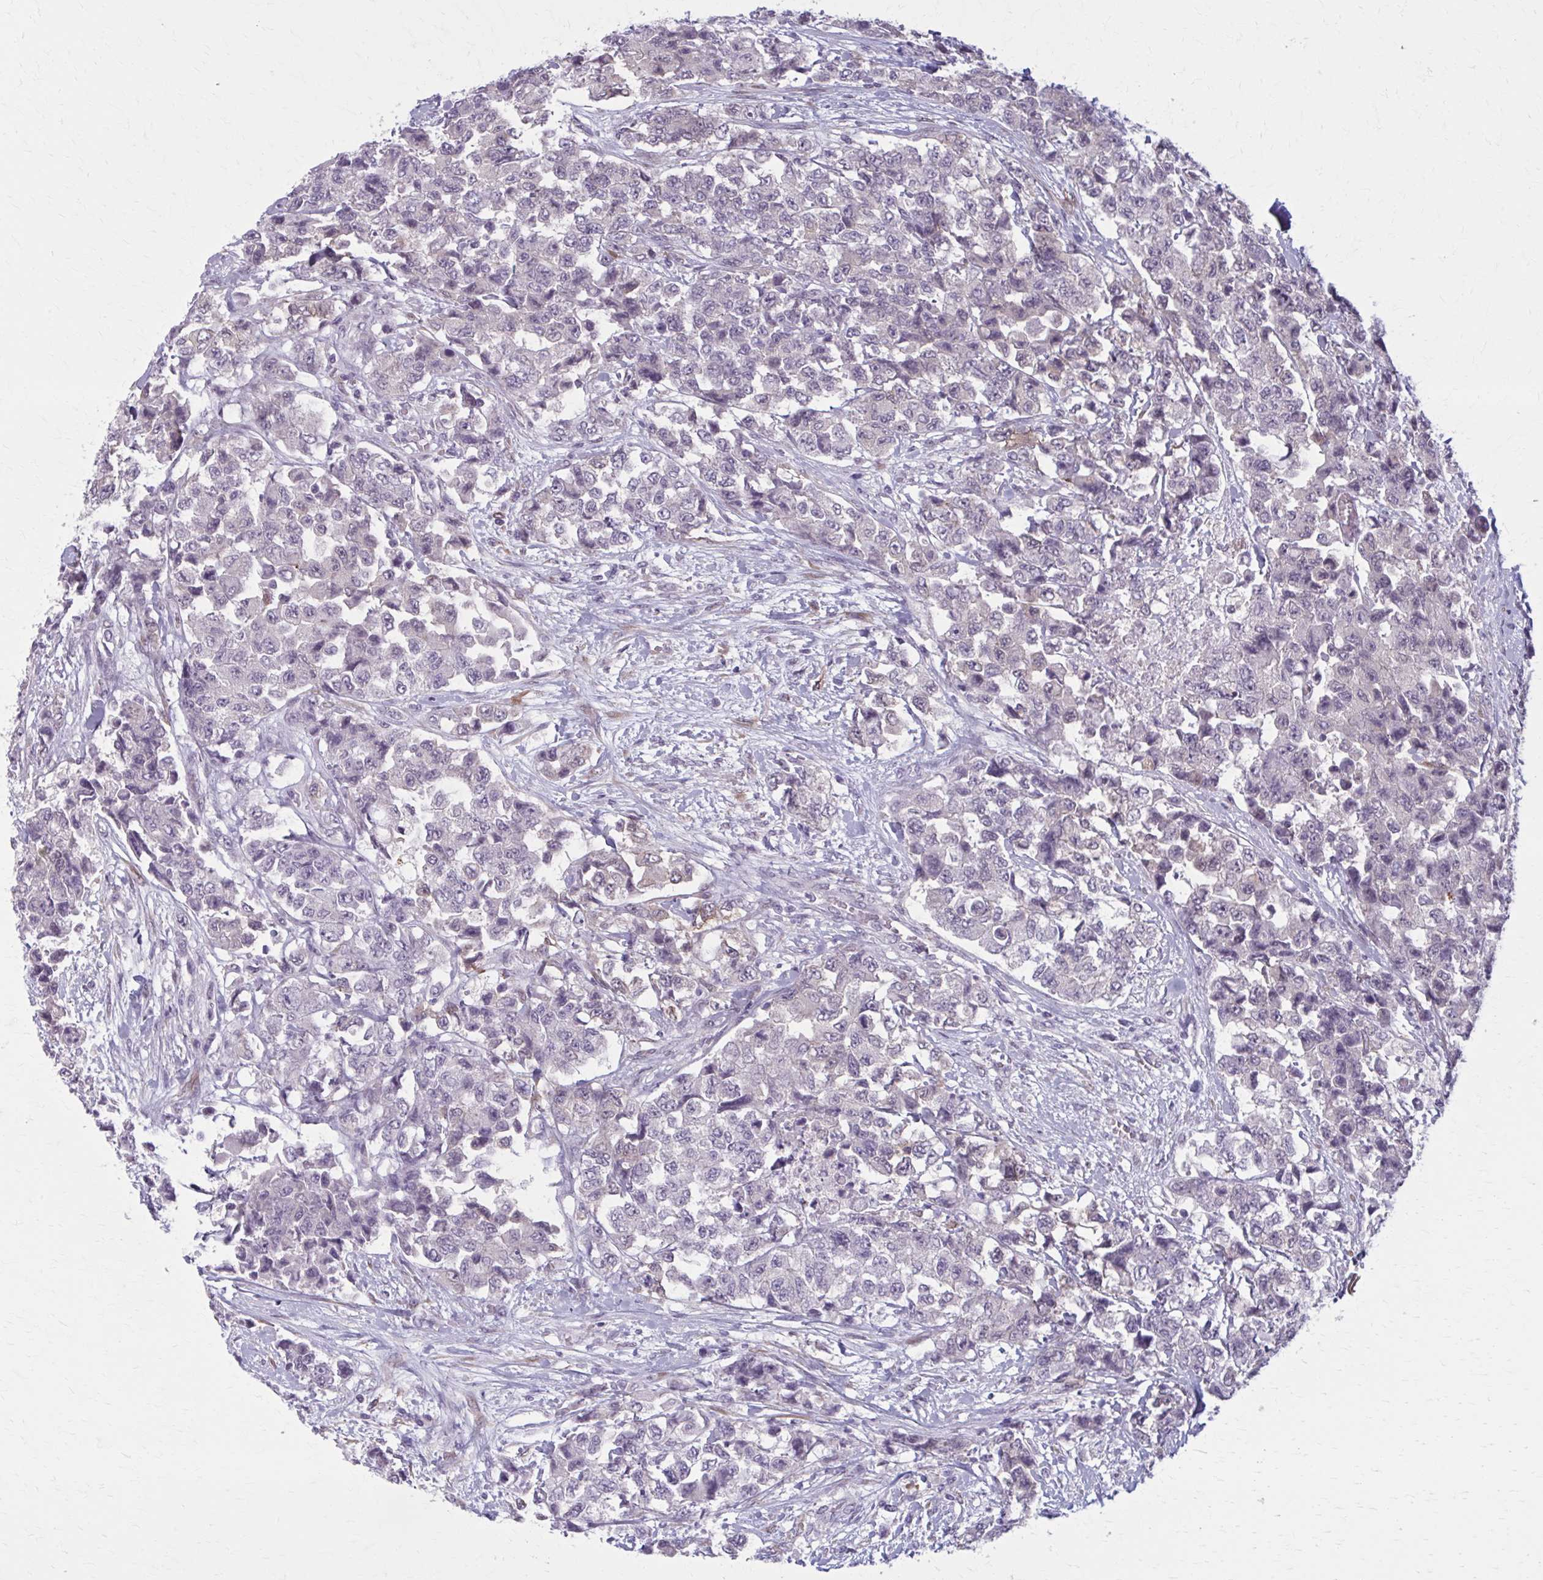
{"staining": {"intensity": "negative", "quantity": "none", "location": "none"}, "tissue": "urothelial cancer", "cell_type": "Tumor cells", "image_type": "cancer", "snomed": [{"axis": "morphology", "description": "Urothelial carcinoma, High grade"}, {"axis": "topography", "description": "Urinary bladder"}], "caption": "Immunohistochemistry micrograph of neoplastic tissue: urothelial cancer stained with DAB exhibits no significant protein staining in tumor cells. (DAB (3,3'-diaminobenzidine) immunohistochemistry with hematoxylin counter stain).", "gene": "NUMBL", "patient": {"sex": "female", "age": 78}}